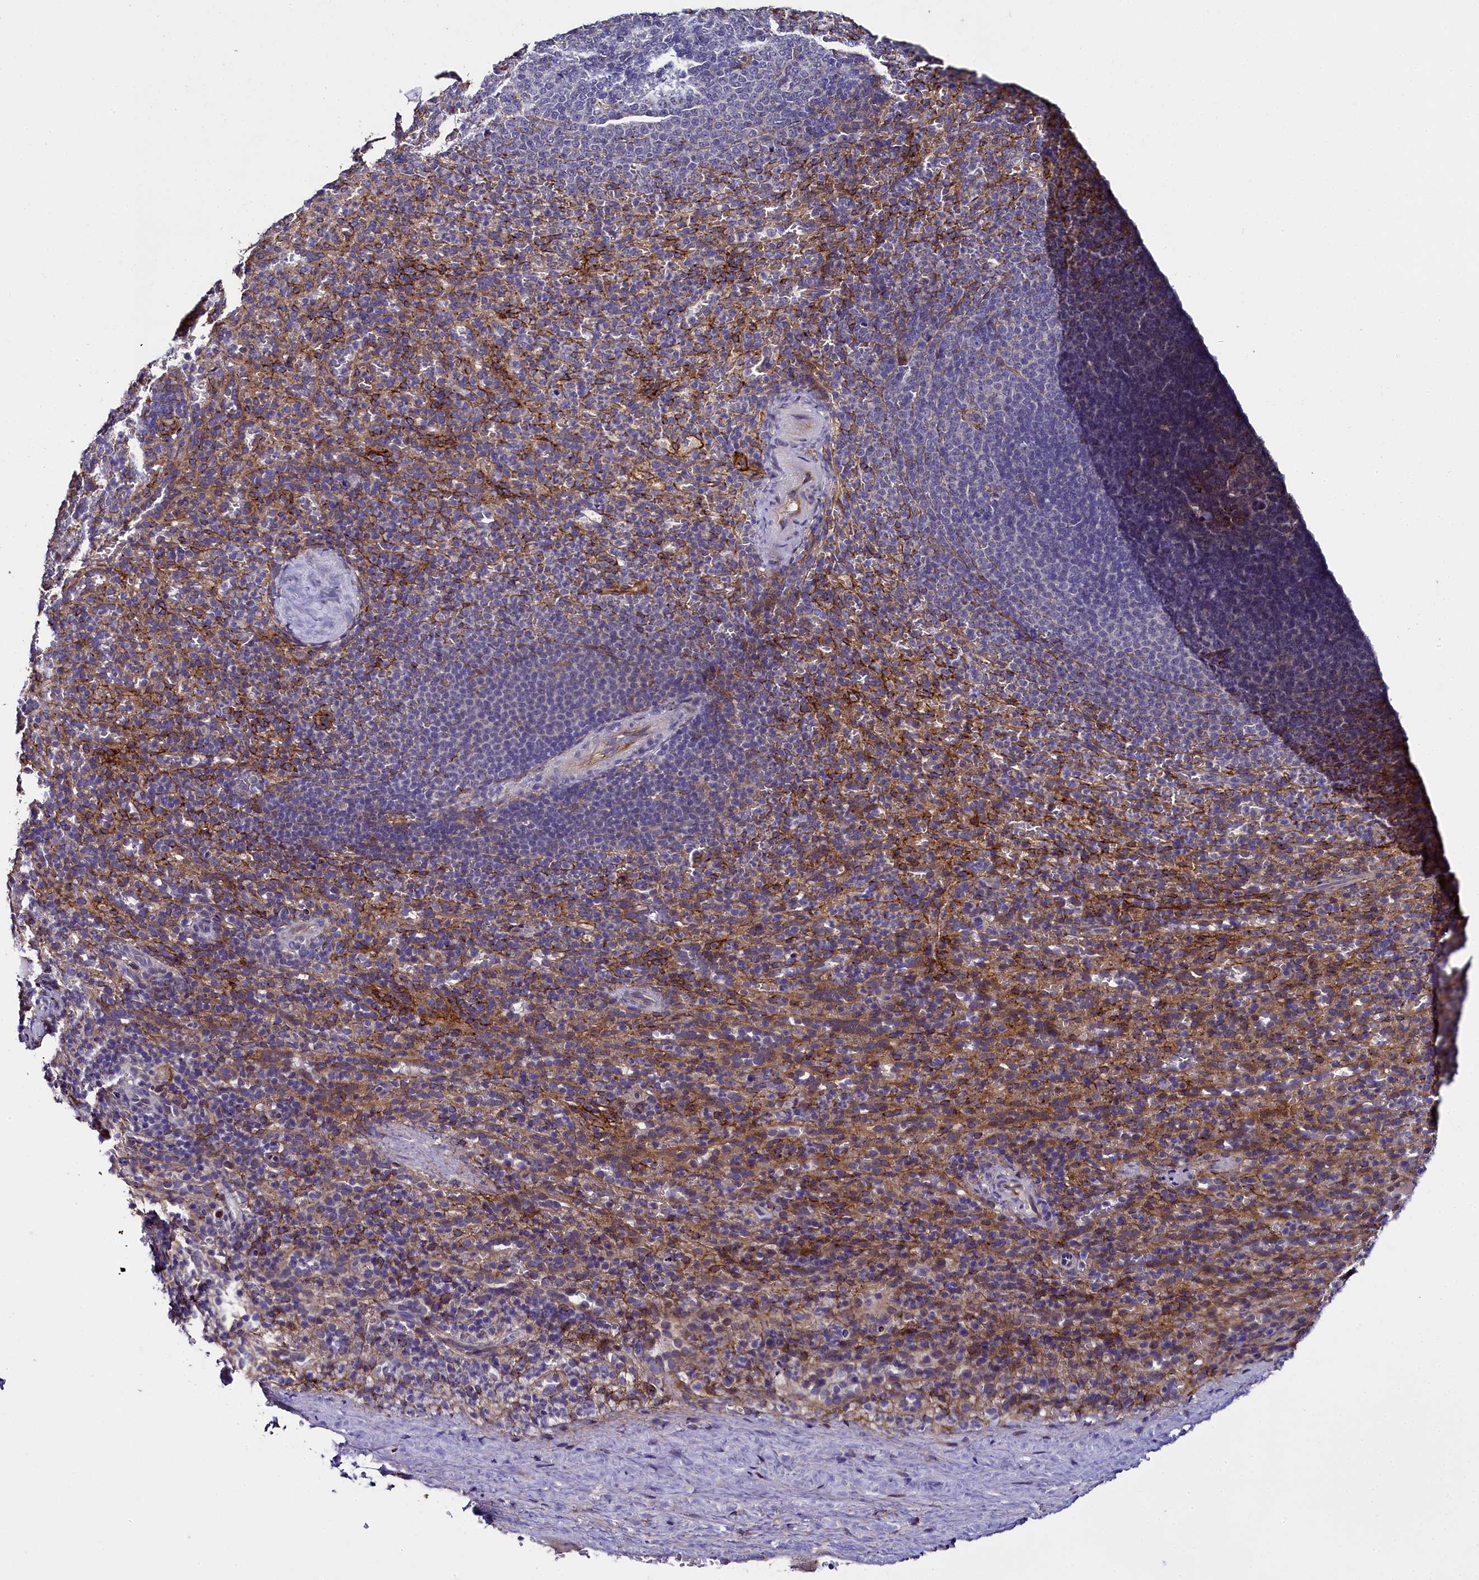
{"staining": {"intensity": "moderate", "quantity": "25%-75%", "location": "cytoplasmic/membranous"}, "tissue": "spleen", "cell_type": "Cells in red pulp", "image_type": "normal", "snomed": [{"axis": "morphology", "description": "Normal tissue, NOS"}, {"axis": "topography", "description": "Spleen"}], "caption": "Immunohistochemistry (IHC) photomicrograph of normal spleen stained for a protein (brown), which demonstrates medium levels of moderate cytoplasmic/membranous staining in about 25%-75% of cells in red pulp.", "gene": "MRC2", "patient": {"sex": "female", "age": 21}}